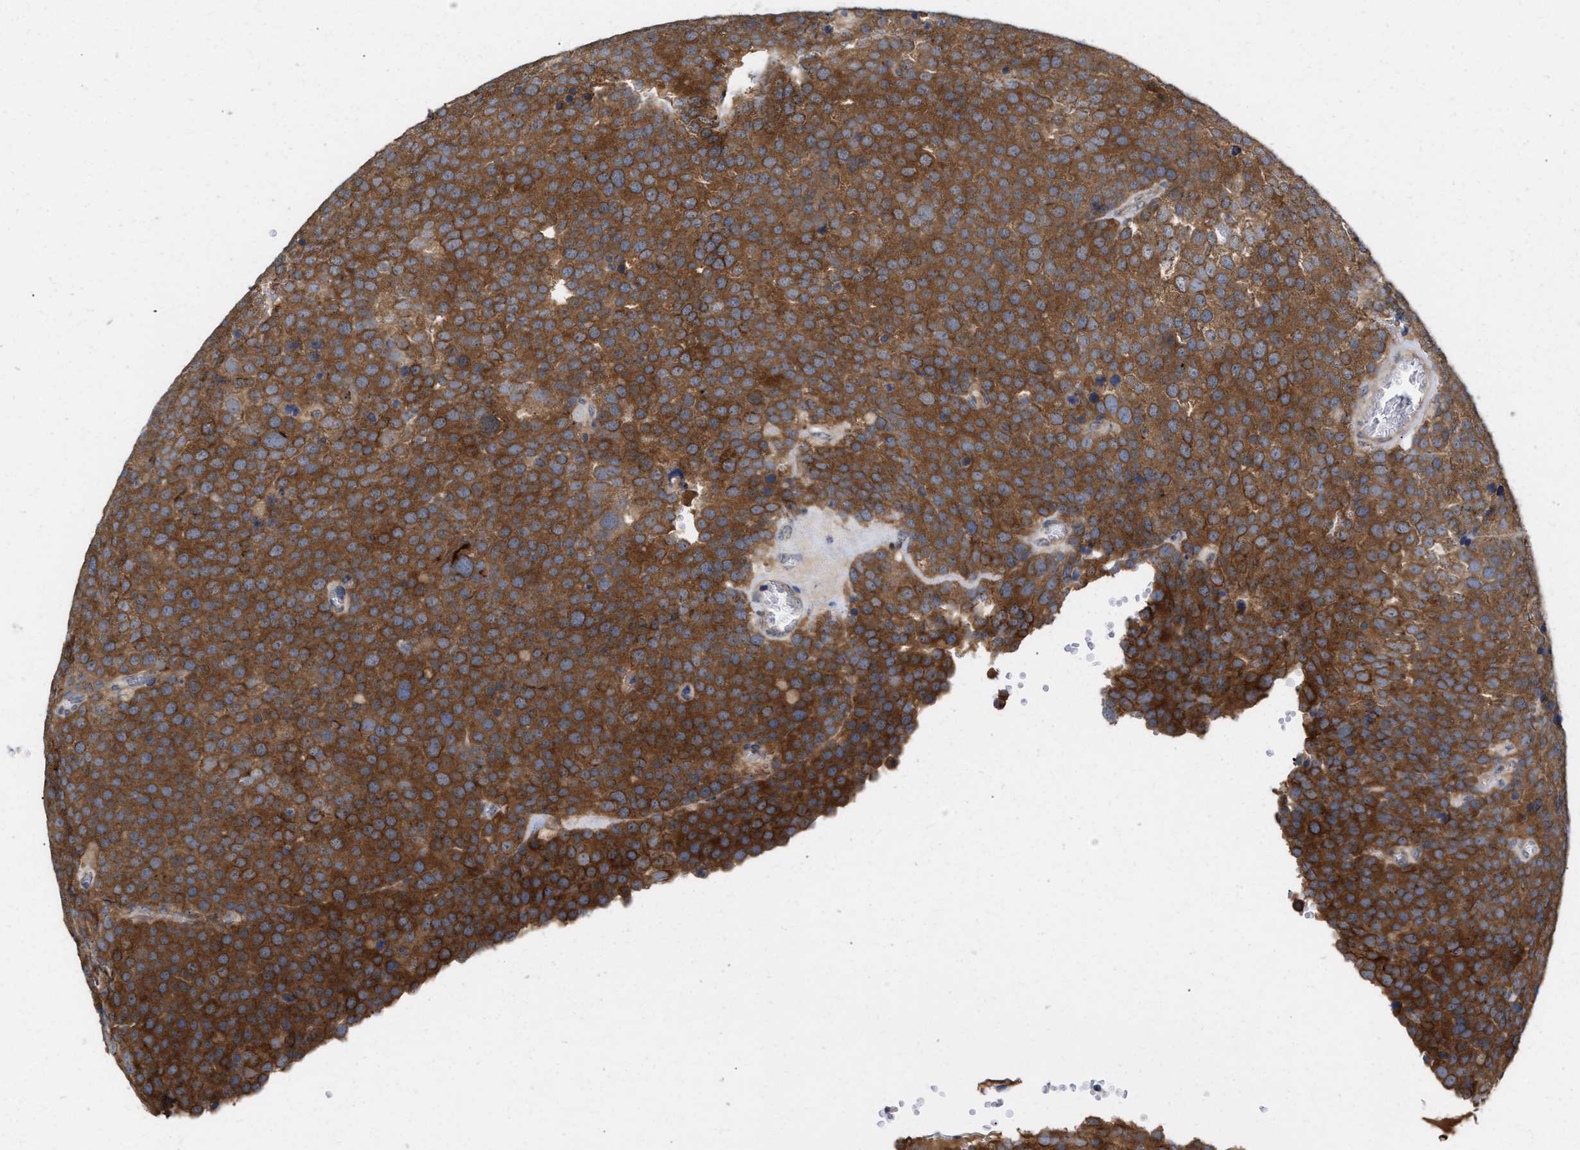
{"staining": {"intensity": "strong", "quantity": ">75%", "location": "cytoplasmic/membranous"}, "tissue": "testis cancer", "cell_type": "Tumor cells", "image_type": "cancer", "snomed": [{"axis": "morphology", "description": "Normal tissue, NOS"}, {"axis": "morphology", "description": "Seminoma, NOS"}, {"axis": "topography", "description": "Testis"}], "caption": "High-power microscopy captured an IHC image of testis seminoma, revealing strong cytoplasmic/membranous positivity in approximately >75% of tumor cells.", "gene": "BBLN", "patient": {"sex": "male", "age": 71}}